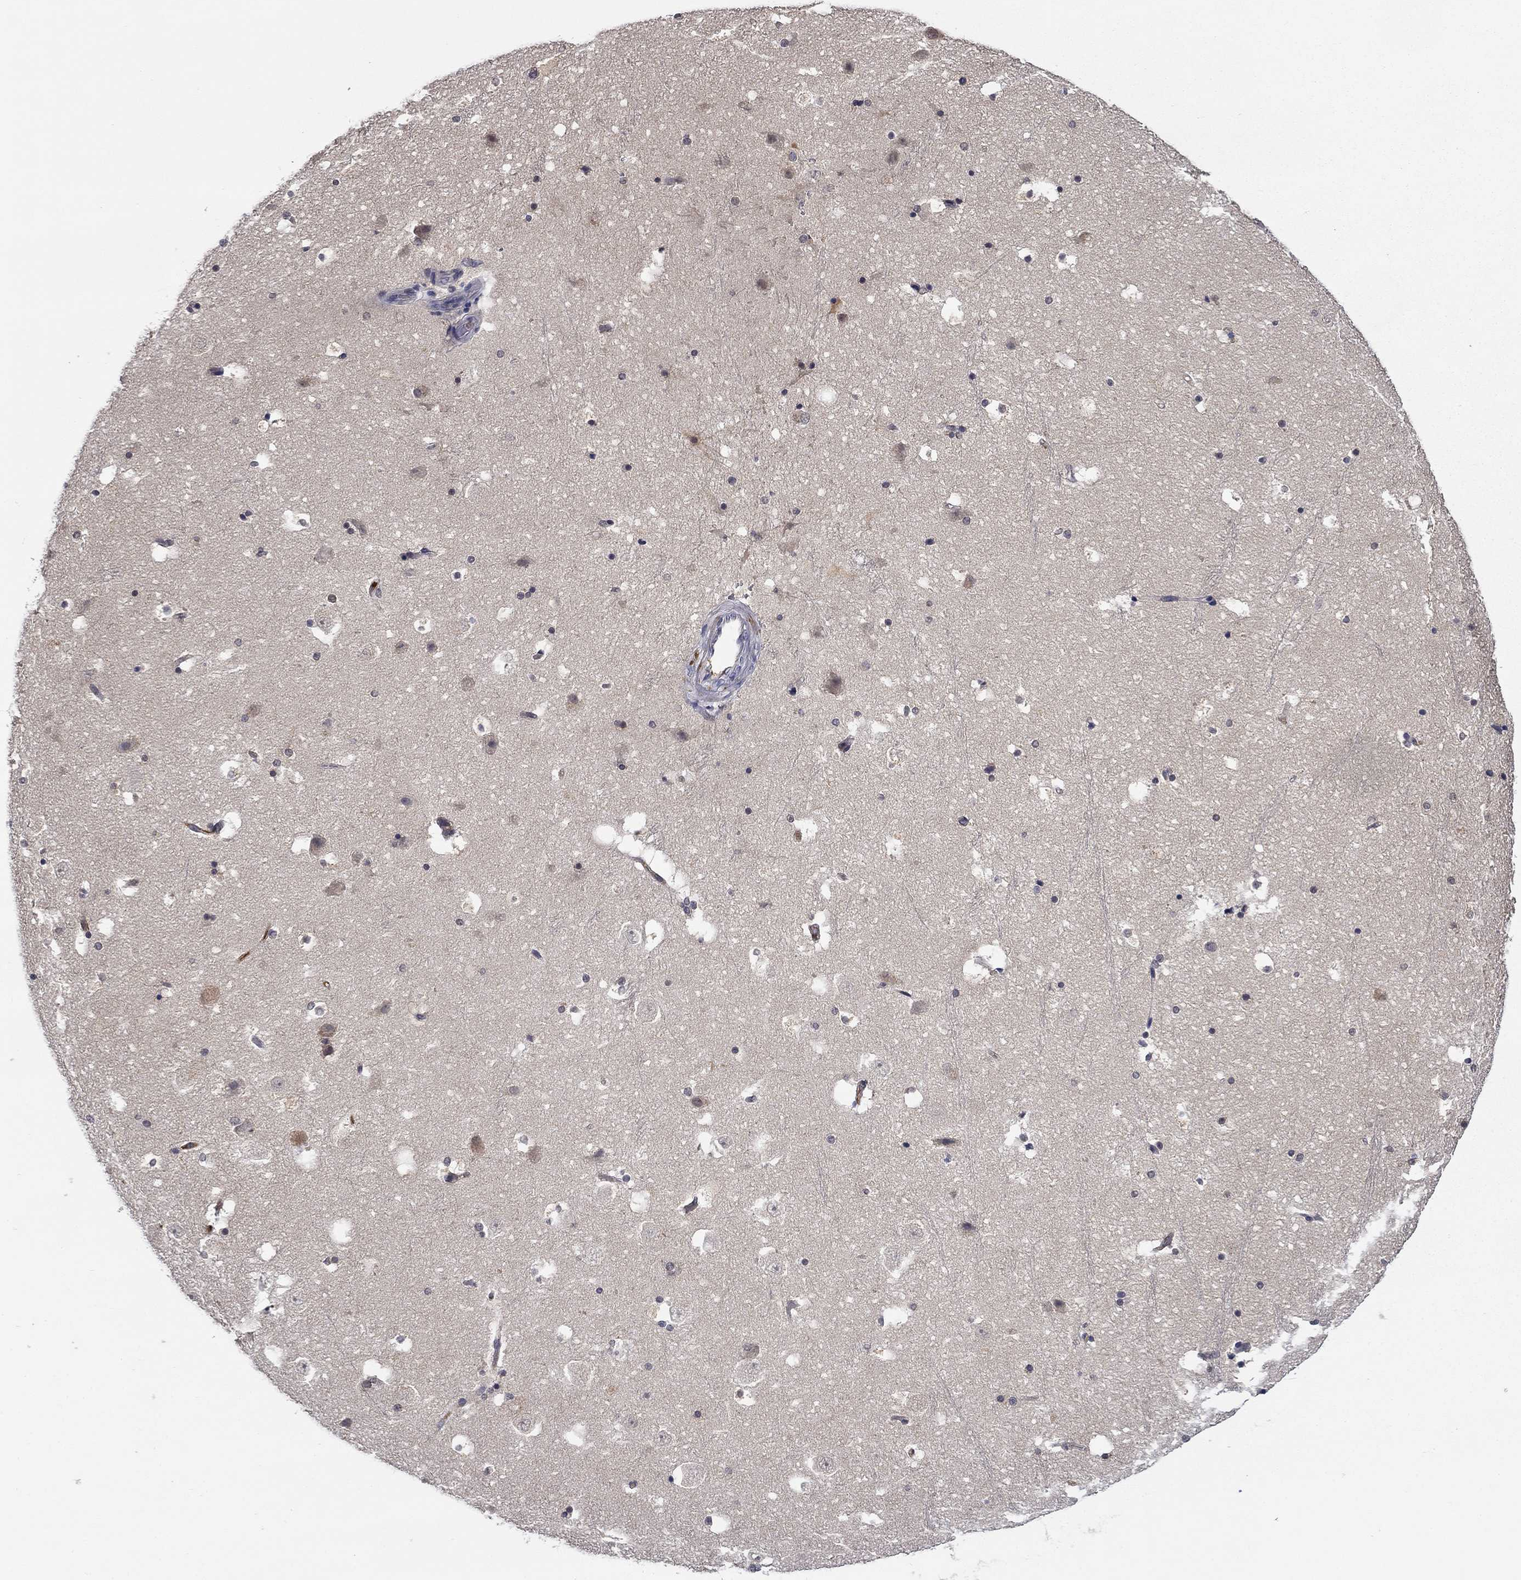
{"staining": {"intensity": "negative", "quantity": "none", "location": "none"}, "tissue": "hippocampus", "cell_type": "Glial cells", "image_type": "normal", "snomed": [{"axis": "morphology", "description": "Normal tissue, NOS"}, {"axis": "topography", "description": "Hippocampus"}], "caption": "DAB immunohistochemical staining of benign hippocampus demonstrates no significant positivity in glial cells.", "gene": "DDTL", "patient": {"sex": "male", "age": 51}}